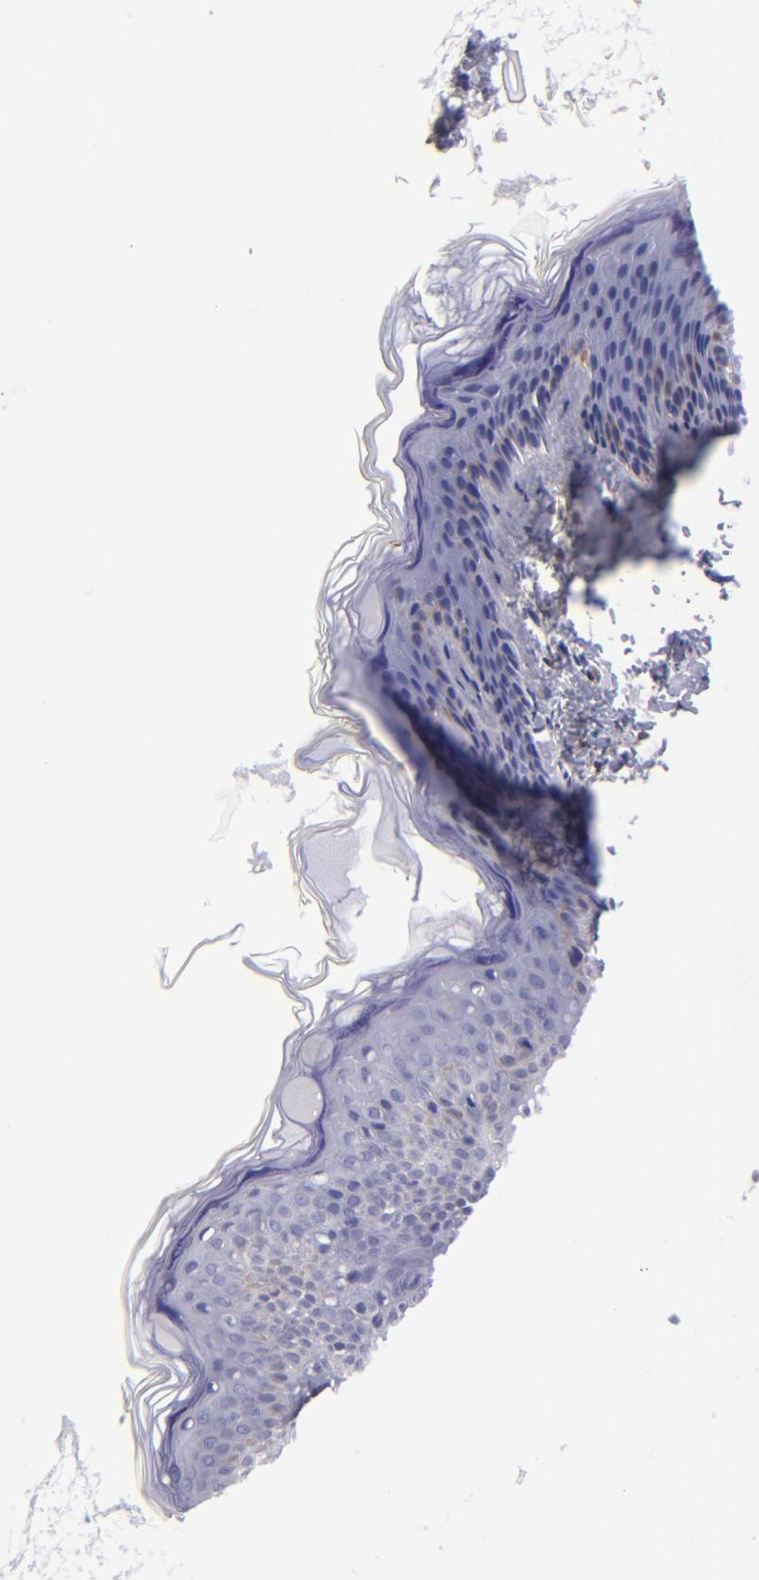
{"staining": {"intensity": "moderate", "quantity": ">75%", "location": "cytoplasmic/membranous"}, "tissue": "skin", "cell_type": "Fibroblasts", "image_type": "normal", "snomed": [{"axis": "morphology", "description": "Normal tissue, NOS"}, {"axis": "topography", "description": "Skin"}], "caption": "Moderate cytoplasmic/membranous expression is present in approximately >75% of fibroblasts in unremarkable skin.", "gene": "ENTPD1", "patient": {"sex": "female", "age": 4}}